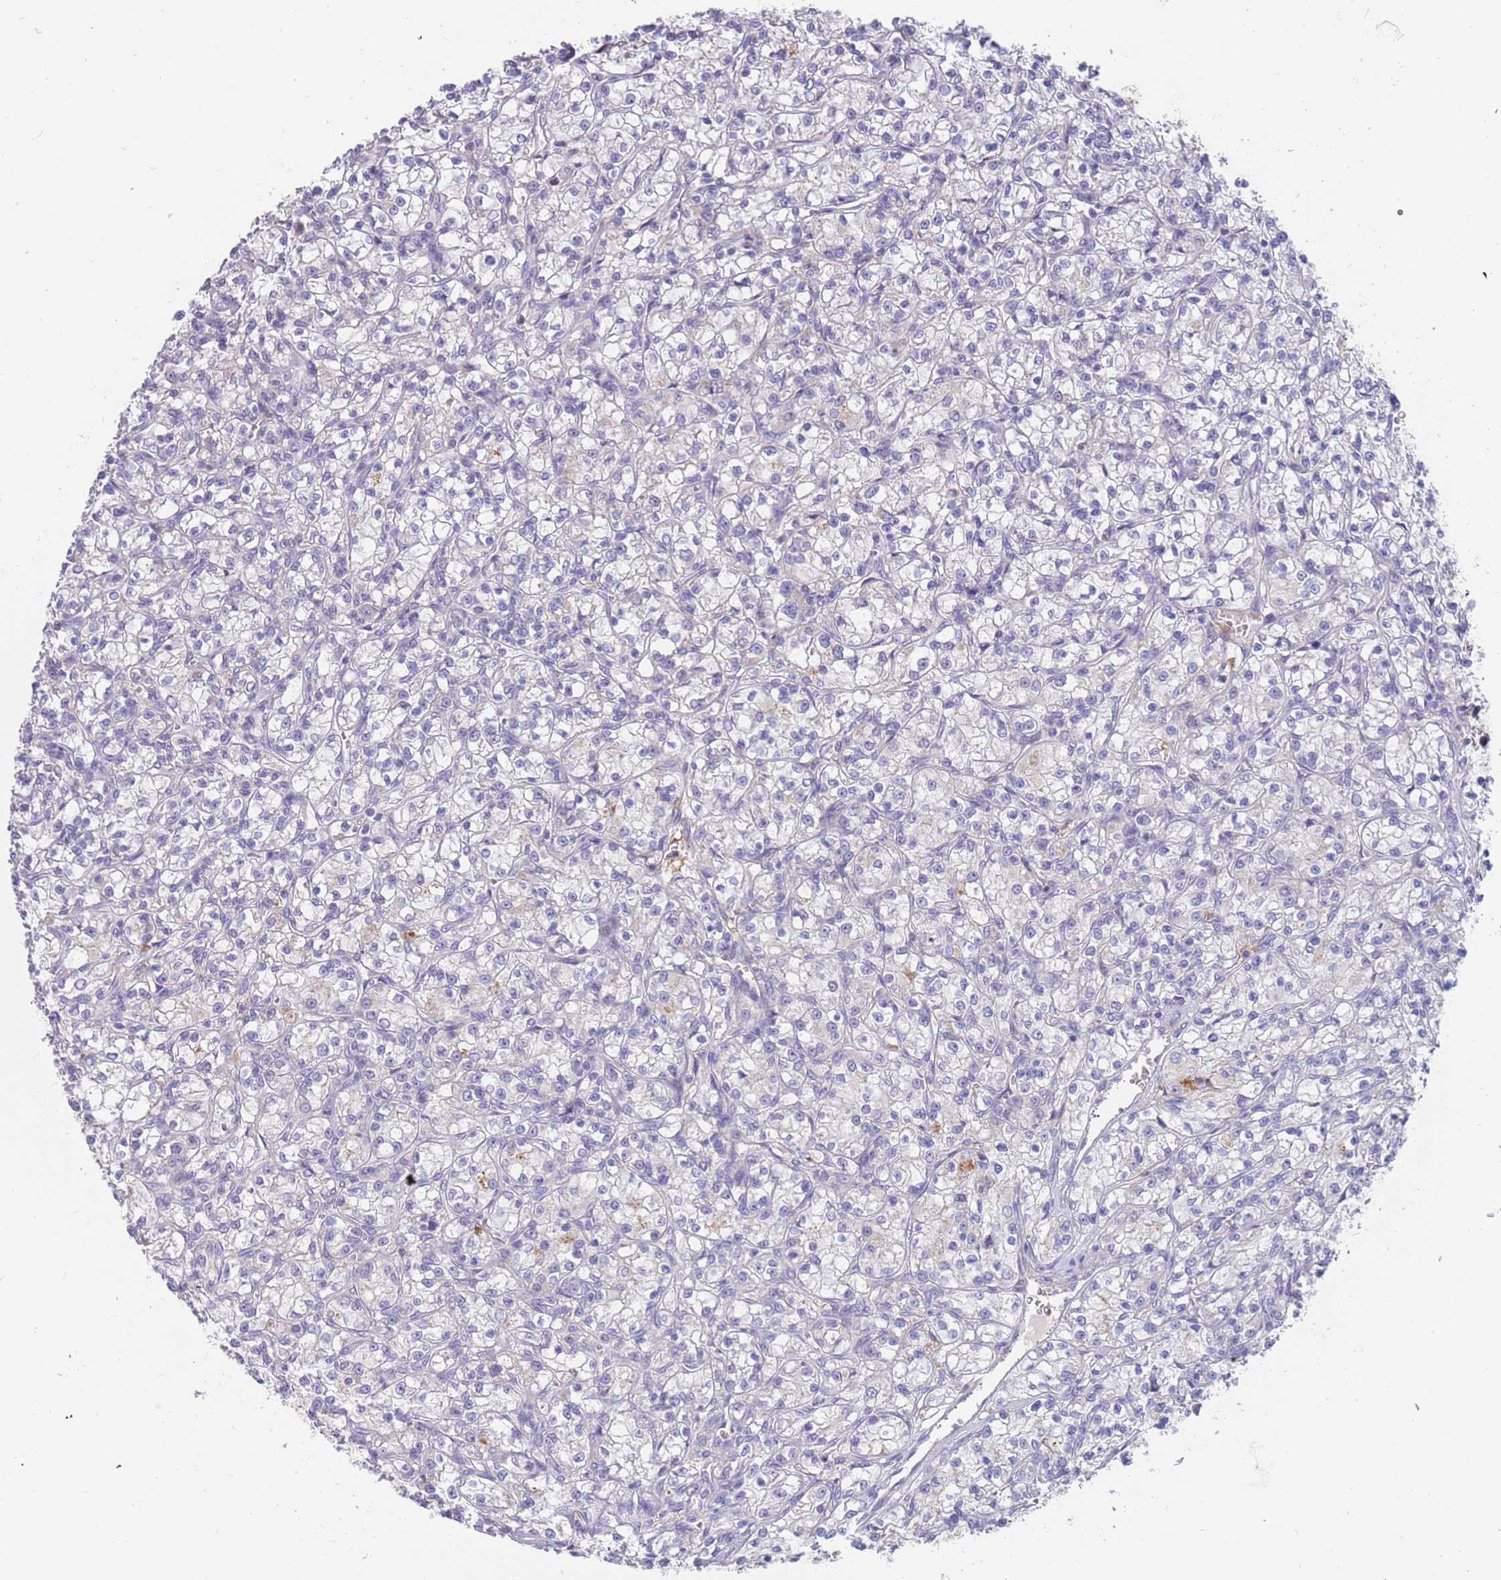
{"staining": {"intensity": "negative", "quantity": "none", "location": "none"}, "tissue": "renal cancer", "cell_type": "Tumor cells", "image_type": "cancer", "snomed": [{"axis": "morphology", "description": "Adenocarcinoma, NOS"}, {"axis": "topography", "description": "Kidney"}], "caption": "Adenocarcinoma (renal) was stained to show a protein in brown. There is no significant staining in tumor cells.", "gene": "ZNF746", "patient": {"sex": "female", "age": 59}}